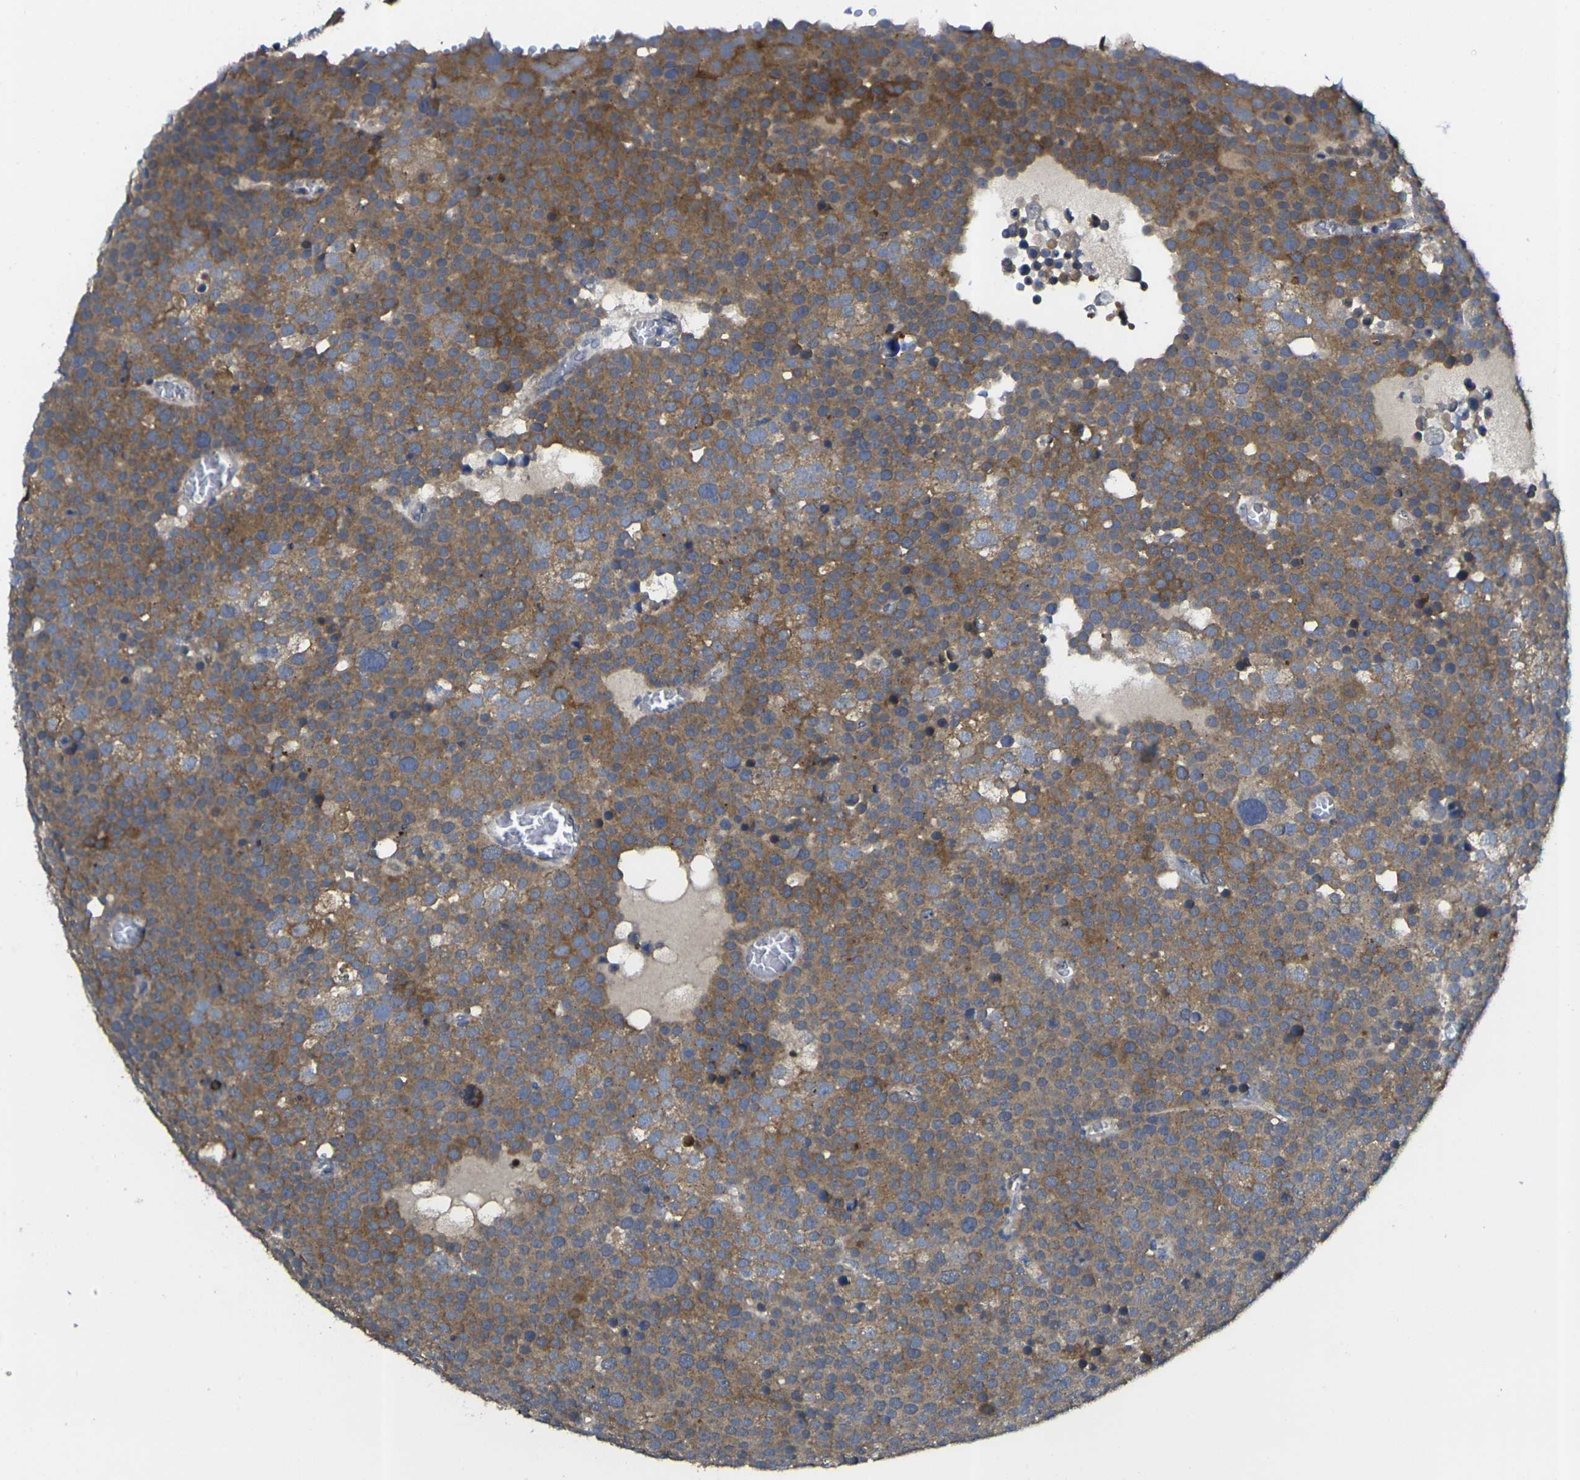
{"staining": {"intensity": "moderate", "quantity": ">75%", "location": "cytoplasmic/membranous"}, "tissue": "testis cancer", "cell_type": "Tumor cells", "image_type": "cancer", "snomed": [{"axis": "morphology", "description": "Seminoma, NOS"}, {"axis": "topography", "description": "Testis"}], "caption": "This photomicrograph exhibits IHC staining of testis cancer, with medium moderate cytoplasmic/membranous positivity in about >75% of tumor cells.", "gene": "GNA12", "patient": {"sex": "male", "age": 71}}